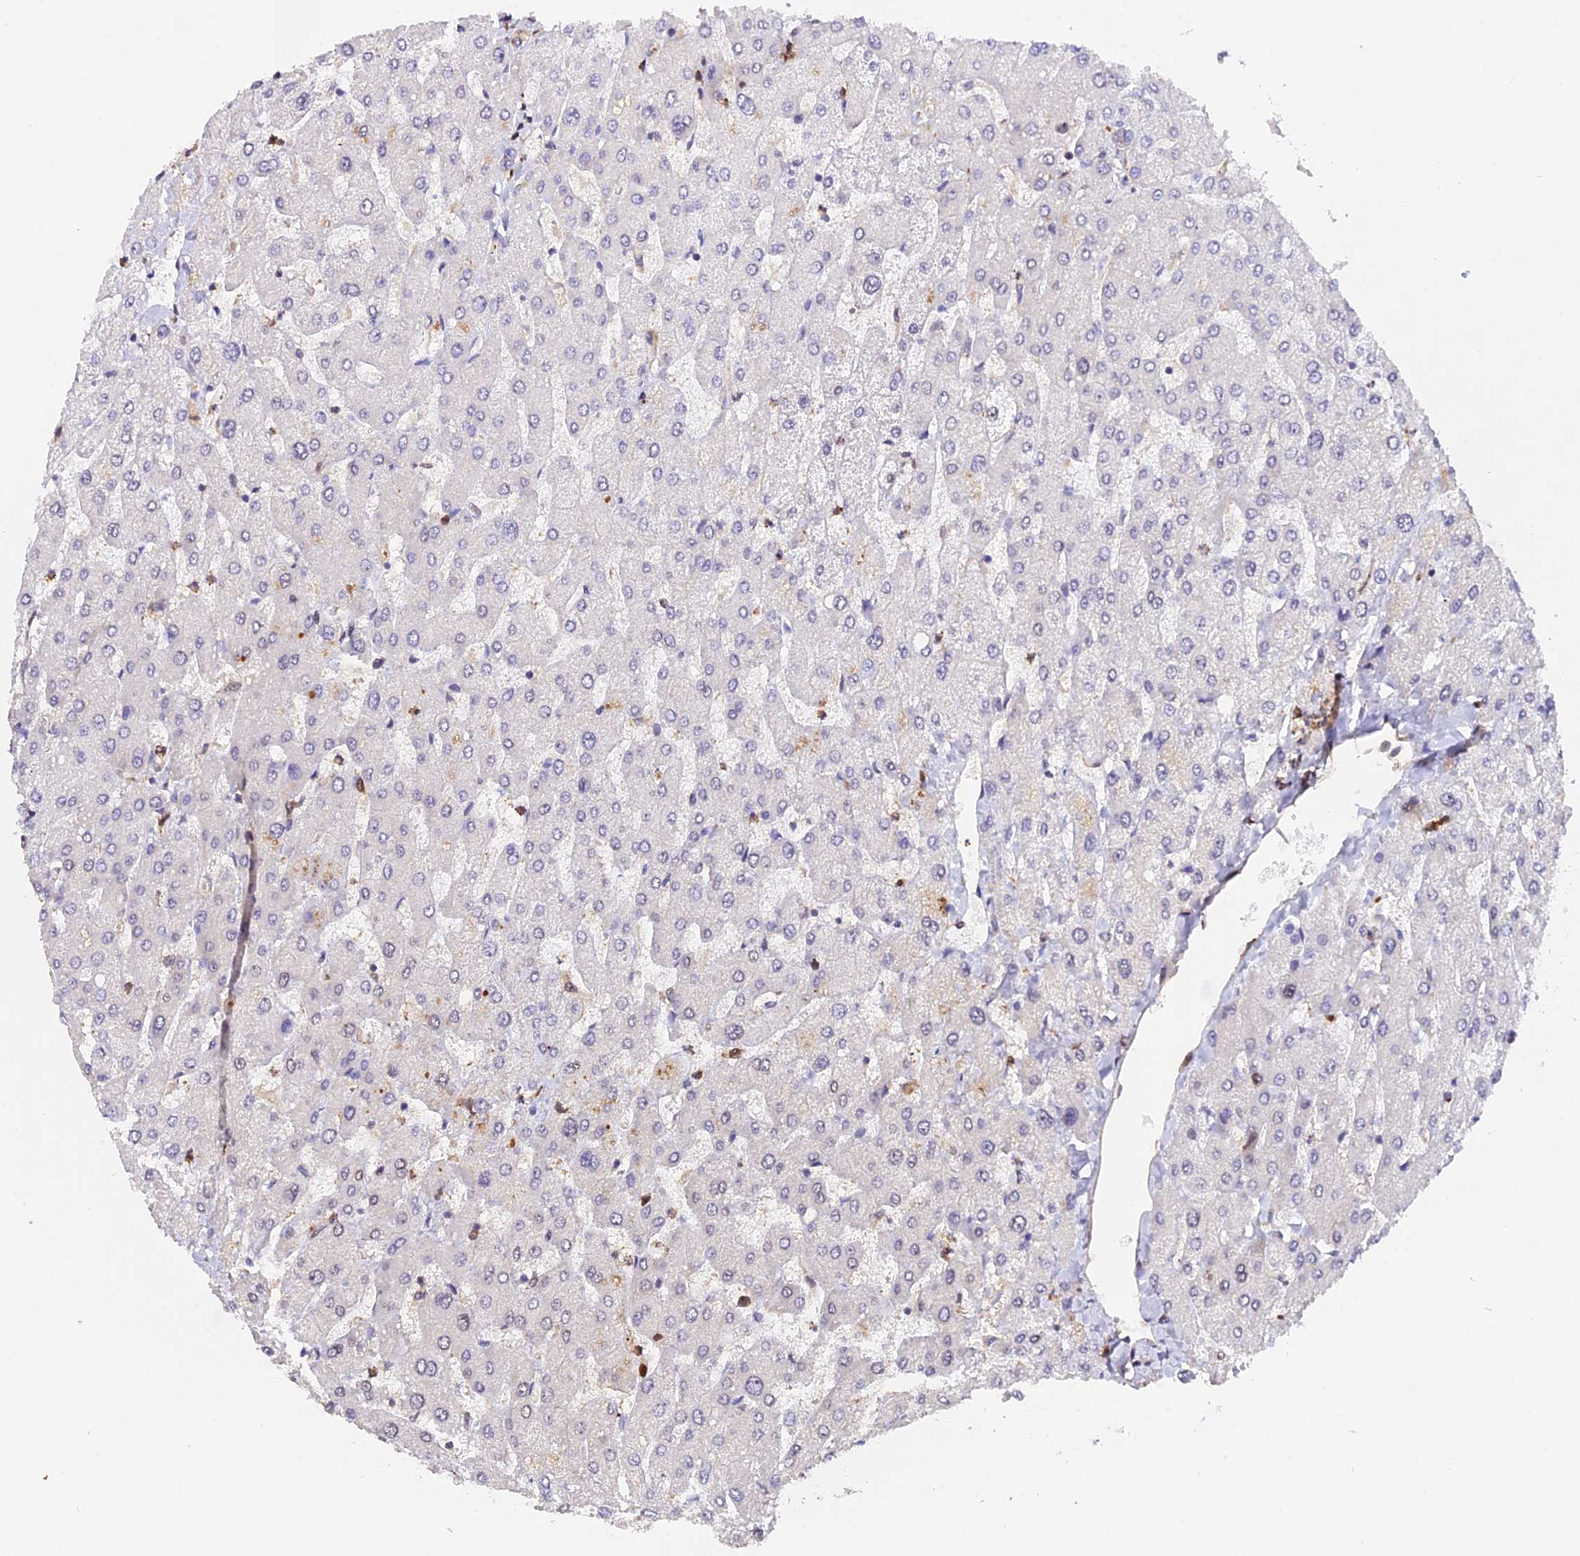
{"staining": {"intensity": "weak", "quantity": "<25%", "location": "cytoplasmic/membranous"}, "tissue": "liver", "cell_type": "Cholangiocytes", "image_type": "normal", "snomed": [{"axis": "morphology", "description": "Normal tissue, NOS"}, {"axis": "topography", "description": "Liver"}], "caption": "This is an IHC micrograph of normal liver. There is no expression in cholangiocytes.", "gene": "HERPUD1", "patient": {"sex": "male", "age": 55}}